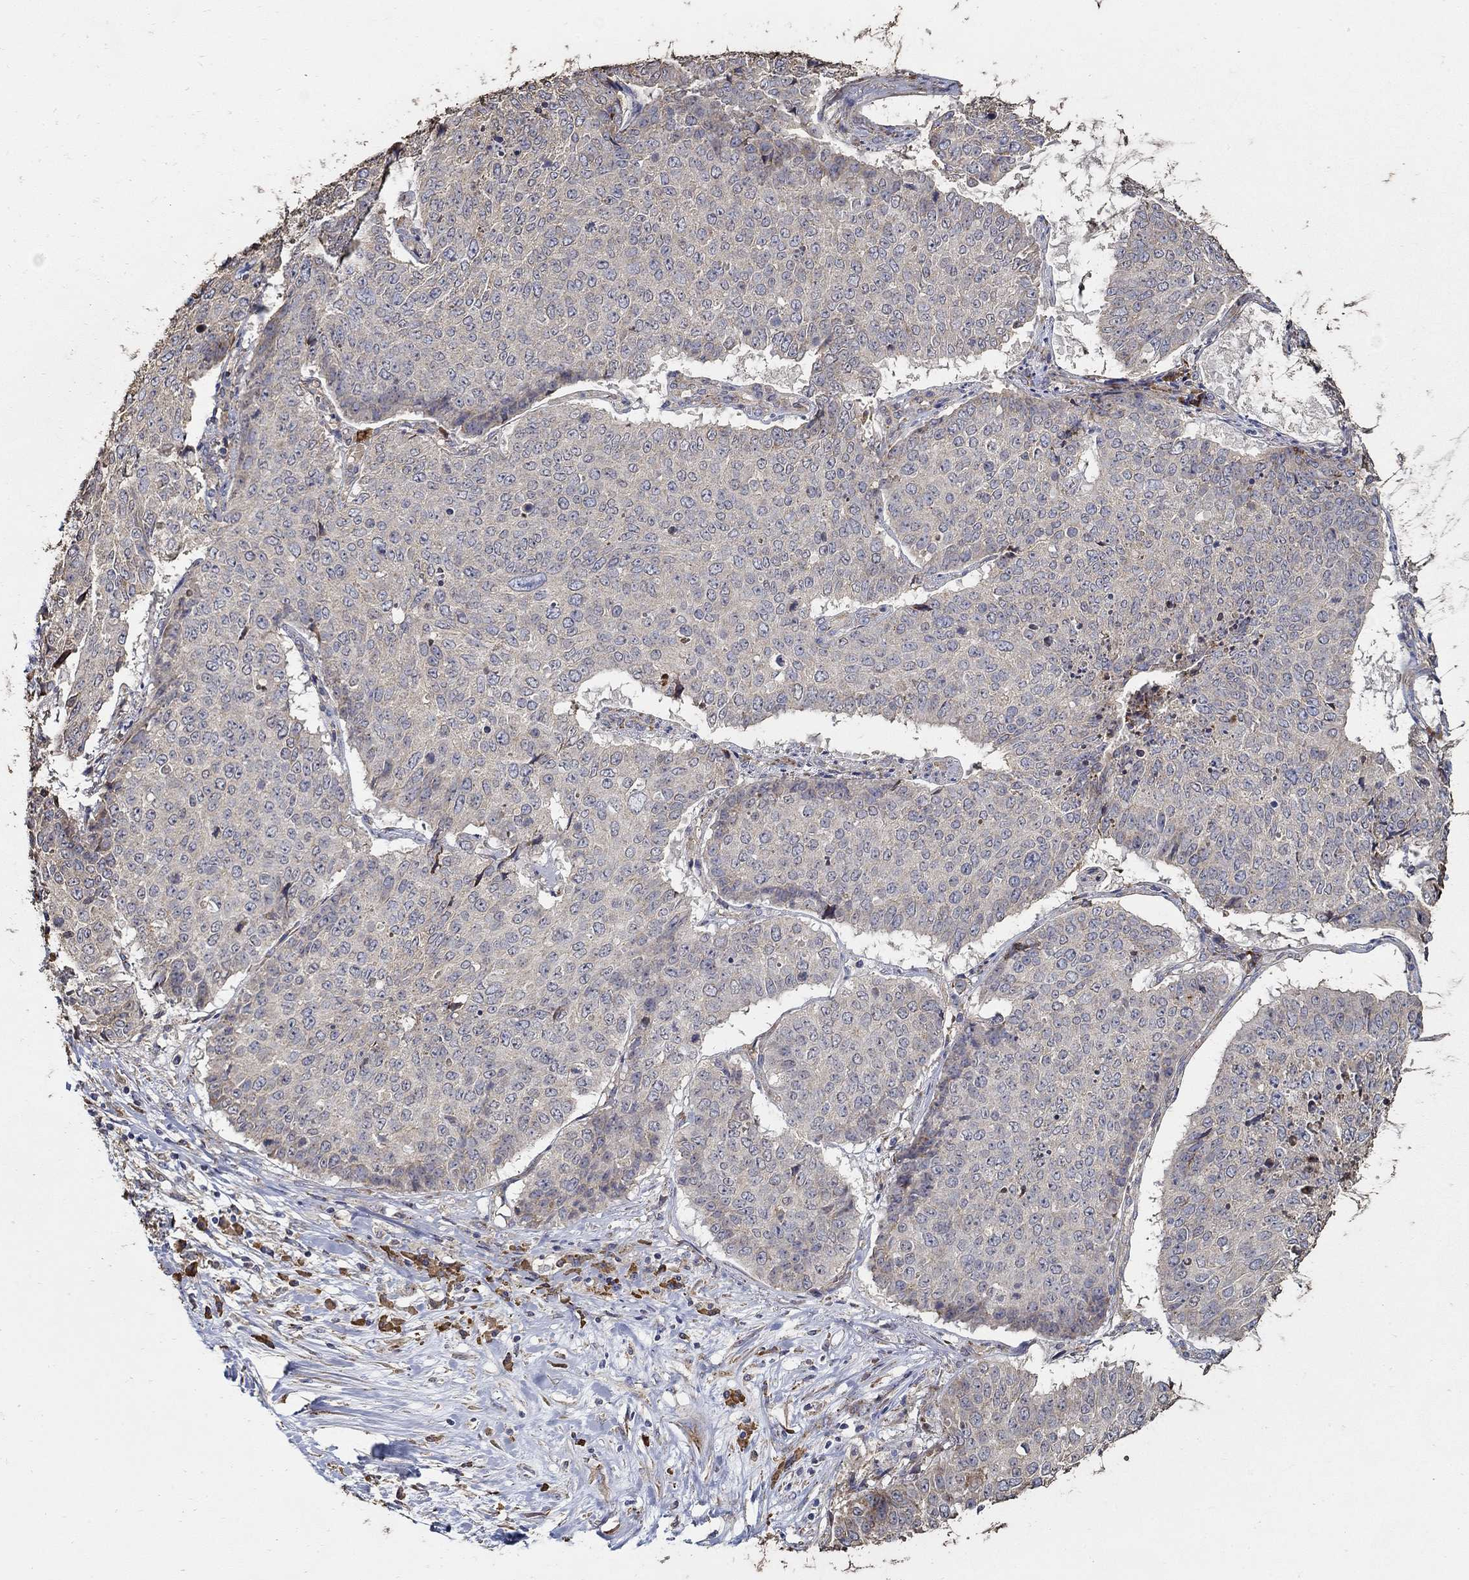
{"staining": {"intensity": "negative", "quantity": "none", "location": "none"}, "tissue": "lung cancer", "cell_type": "Tumor cells", "image_type": "cancer", "snomed": [{"axis": "morphology", "description": "Normal tissue, NOS"}, {"axis": "morphology", "description": "Squamous cell carcinoma, NOS"}, {"axis": "topography", "description": "Bronchus"}, {"axis": "topography", "description": "Lung"}], "caption": "This is an IHC histopathology image of human lung cancer (squamous cell carcinoma). There is no staining in tumor cells.", "gene": "EMILIN3", "patient": {"sex": "male", "age": 64}}